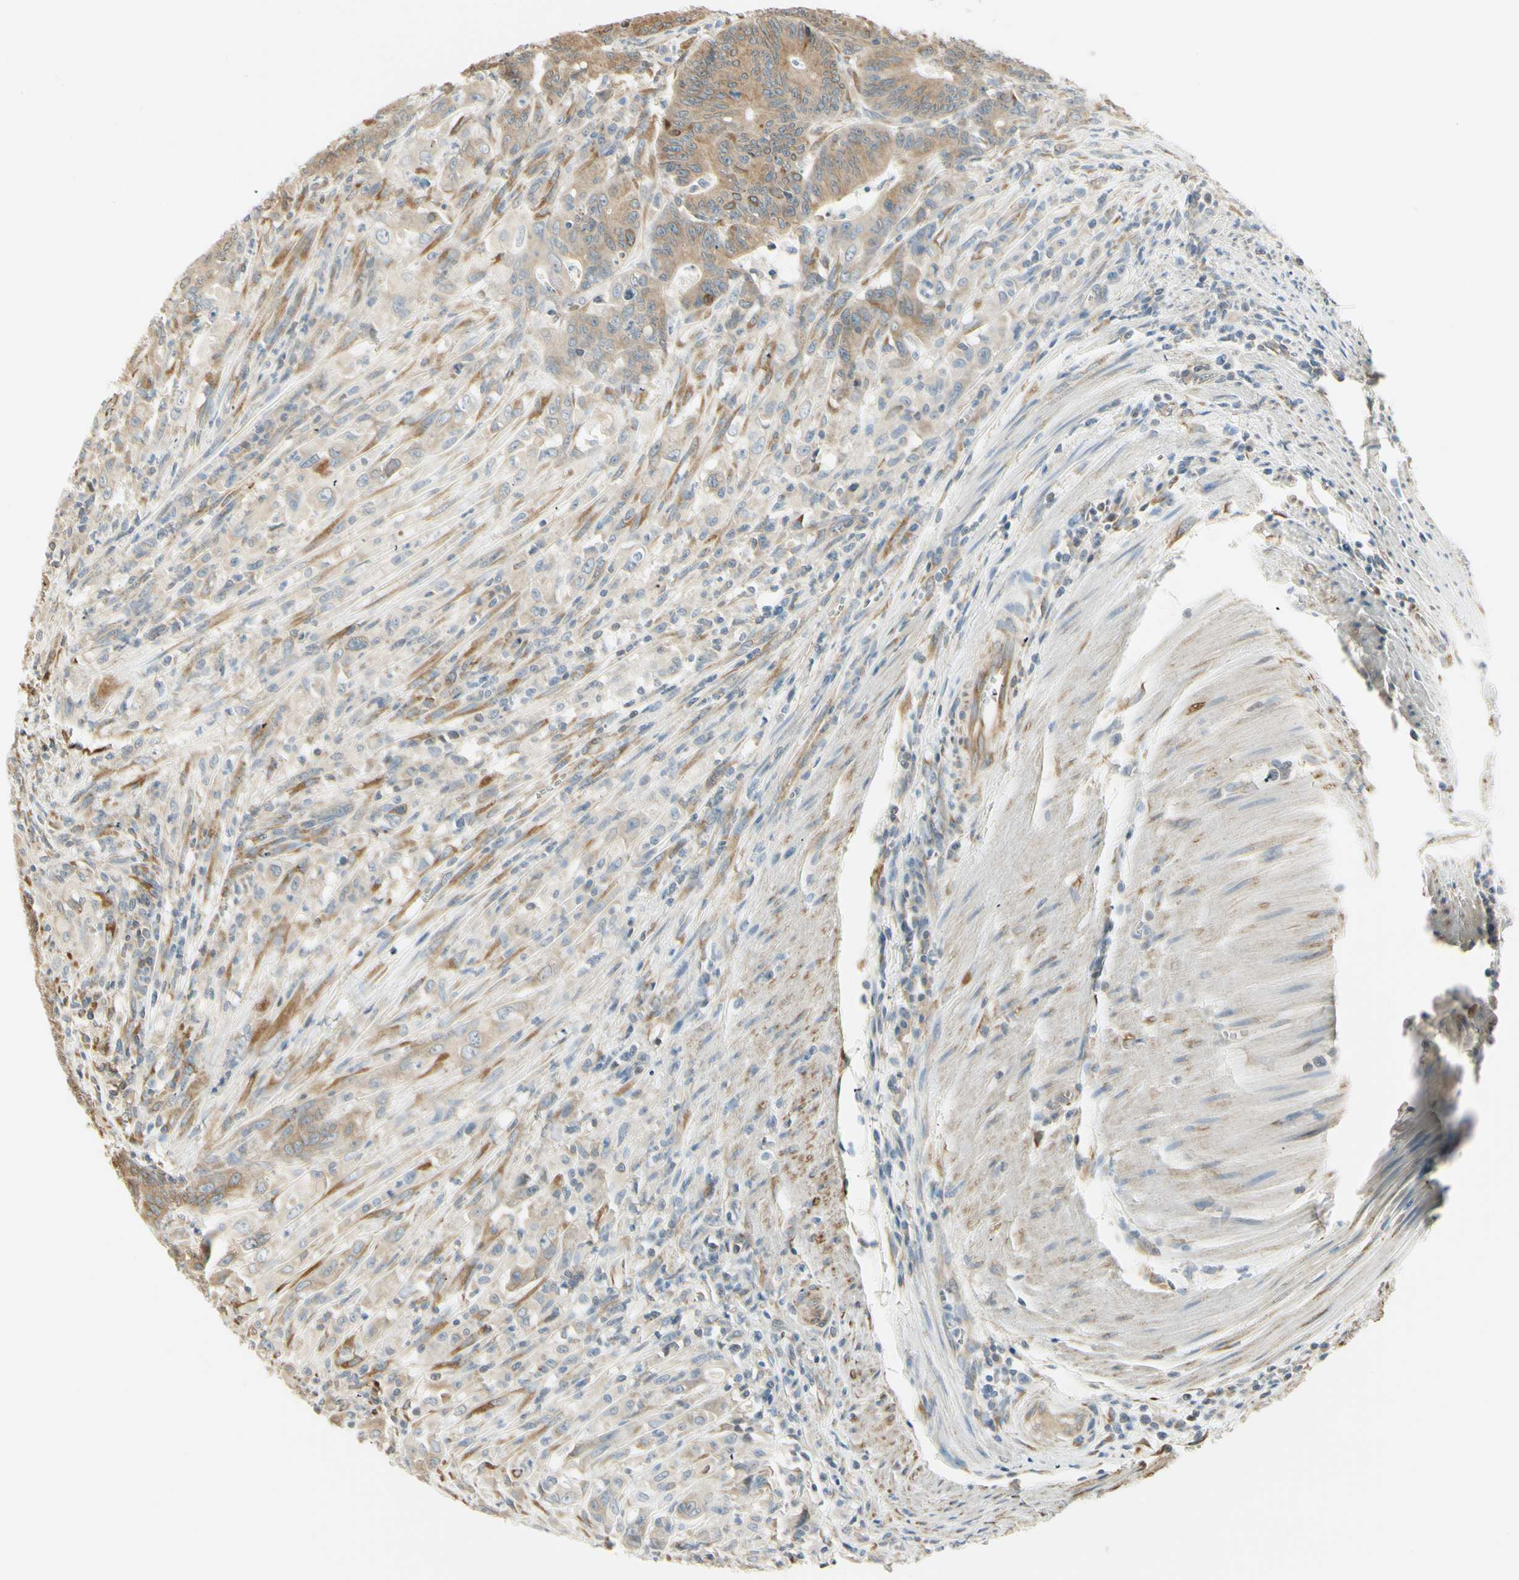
{"staining": {"intensity": "weak", "quantity": ">75%", "location": "cytoplasmic/membranous"}, "tissue": "colorectal cancer", "cell_type": "Tumor cells", "image_type": "cancer", "snomed": [{"axis": "morphology", "description": "Adenocarcinoma, NOS"}, {"axis": "topography", "description": "Colon"}], "caption": "This photomicrograph reveals immunohistochemistry staining of human colorectal adenocarcinoma, with low weak cytoplasmic/membranous staining in about >75% of tumor cells.", "gene": "IGDCC4", "patient": {"sex": "male", "age": 45}}